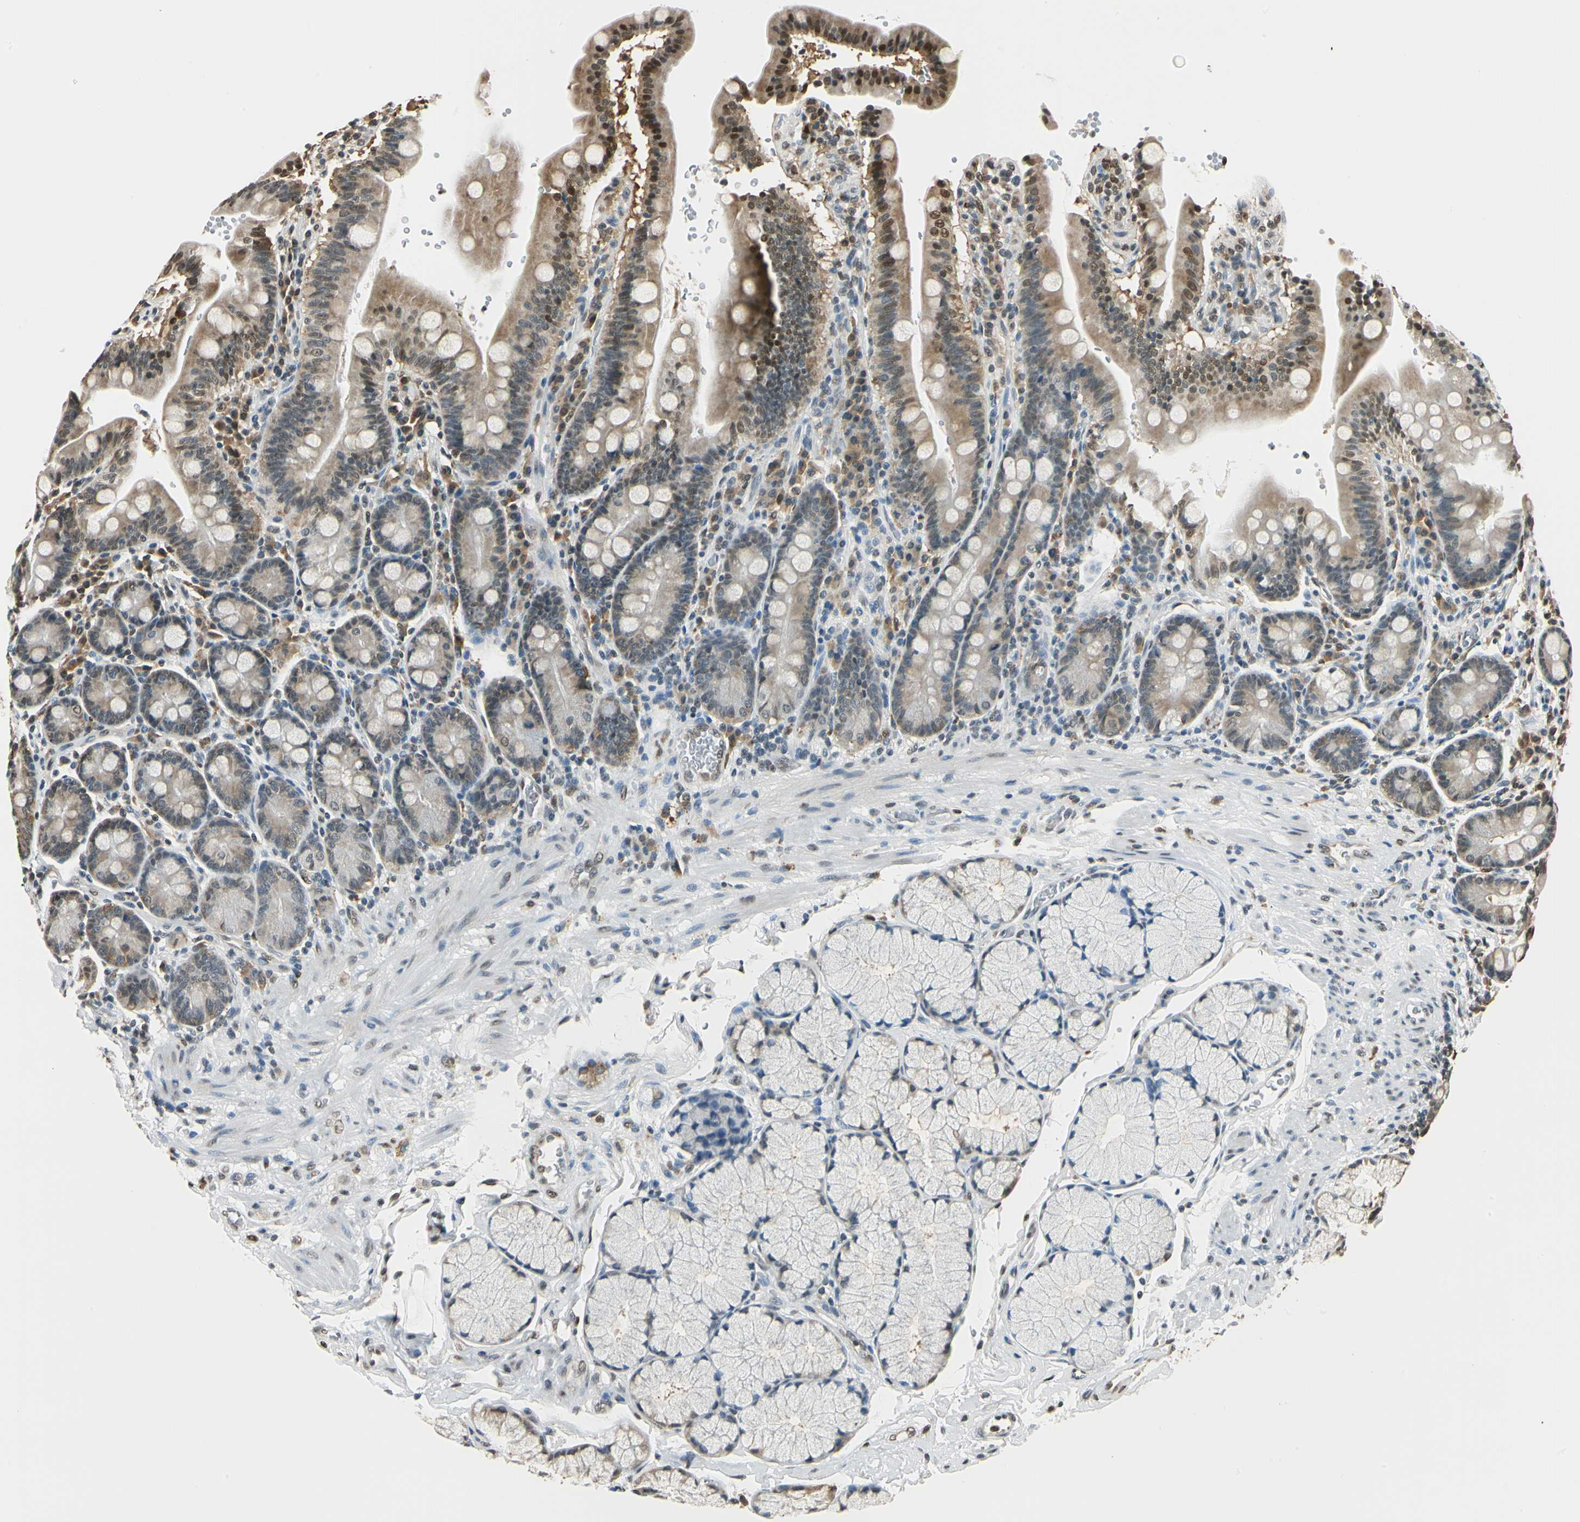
{"staining": {"intensity": "moderate", "quantity": "25%-75%", "location": "cytoplasmic/membranous,nuclear"}, "tissue": "duodenum", "cell_type": "Glandular cells", "image_type": "normal", "snomed": [{"axis": "morphology", "description": "Normal tissue, NOS"}, {"axis": "topography", "description": "Pancreas"}, {"axis": "topography", "description": "Duodenum"}], "caption": "The immunohistochemical stain labels moderate cytoplasmic/membranous,nuclear staining in glandular cells of normal duodenum. (DAB = brown stain, brightfield microscopy at high magnification).", "gene": "FANCG", "patient": {"sex": "male", "age": 79}}